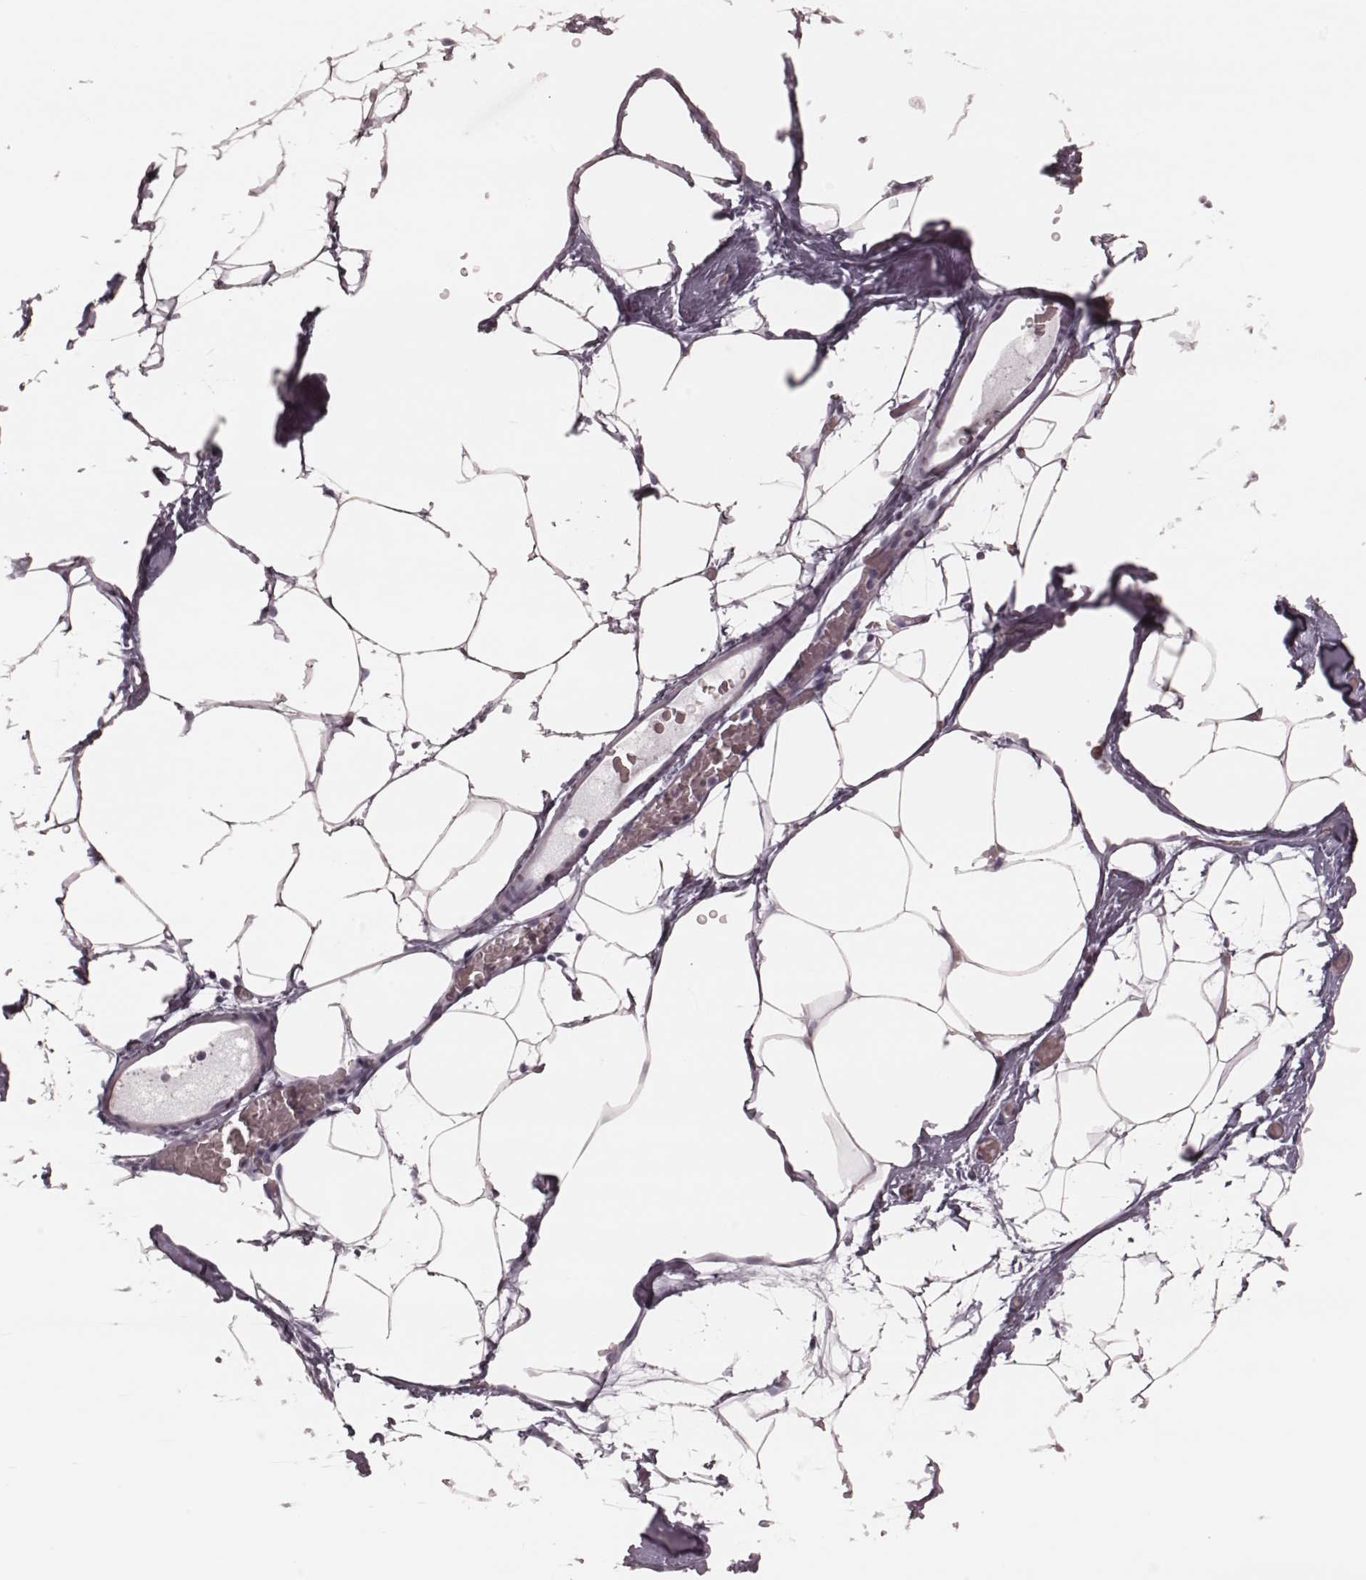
{"staining": {"intensity": "negative", "quantity": "none", "location": "none"}, "tissue": "adipose tissue", "cell_type": "Adipocytes", "image_type": "normal", "snomed": [{"axis": "morphology", "description": "Normal tissue, NOS"}, {"axis": "topography", "description": "Adipose tissue"}], "caption": "Adipose tissue stained for a protein using IHC reveals no expression adipocytes.", "gene": "KRT74", "patient": {"sex": "male", "age": 57}}